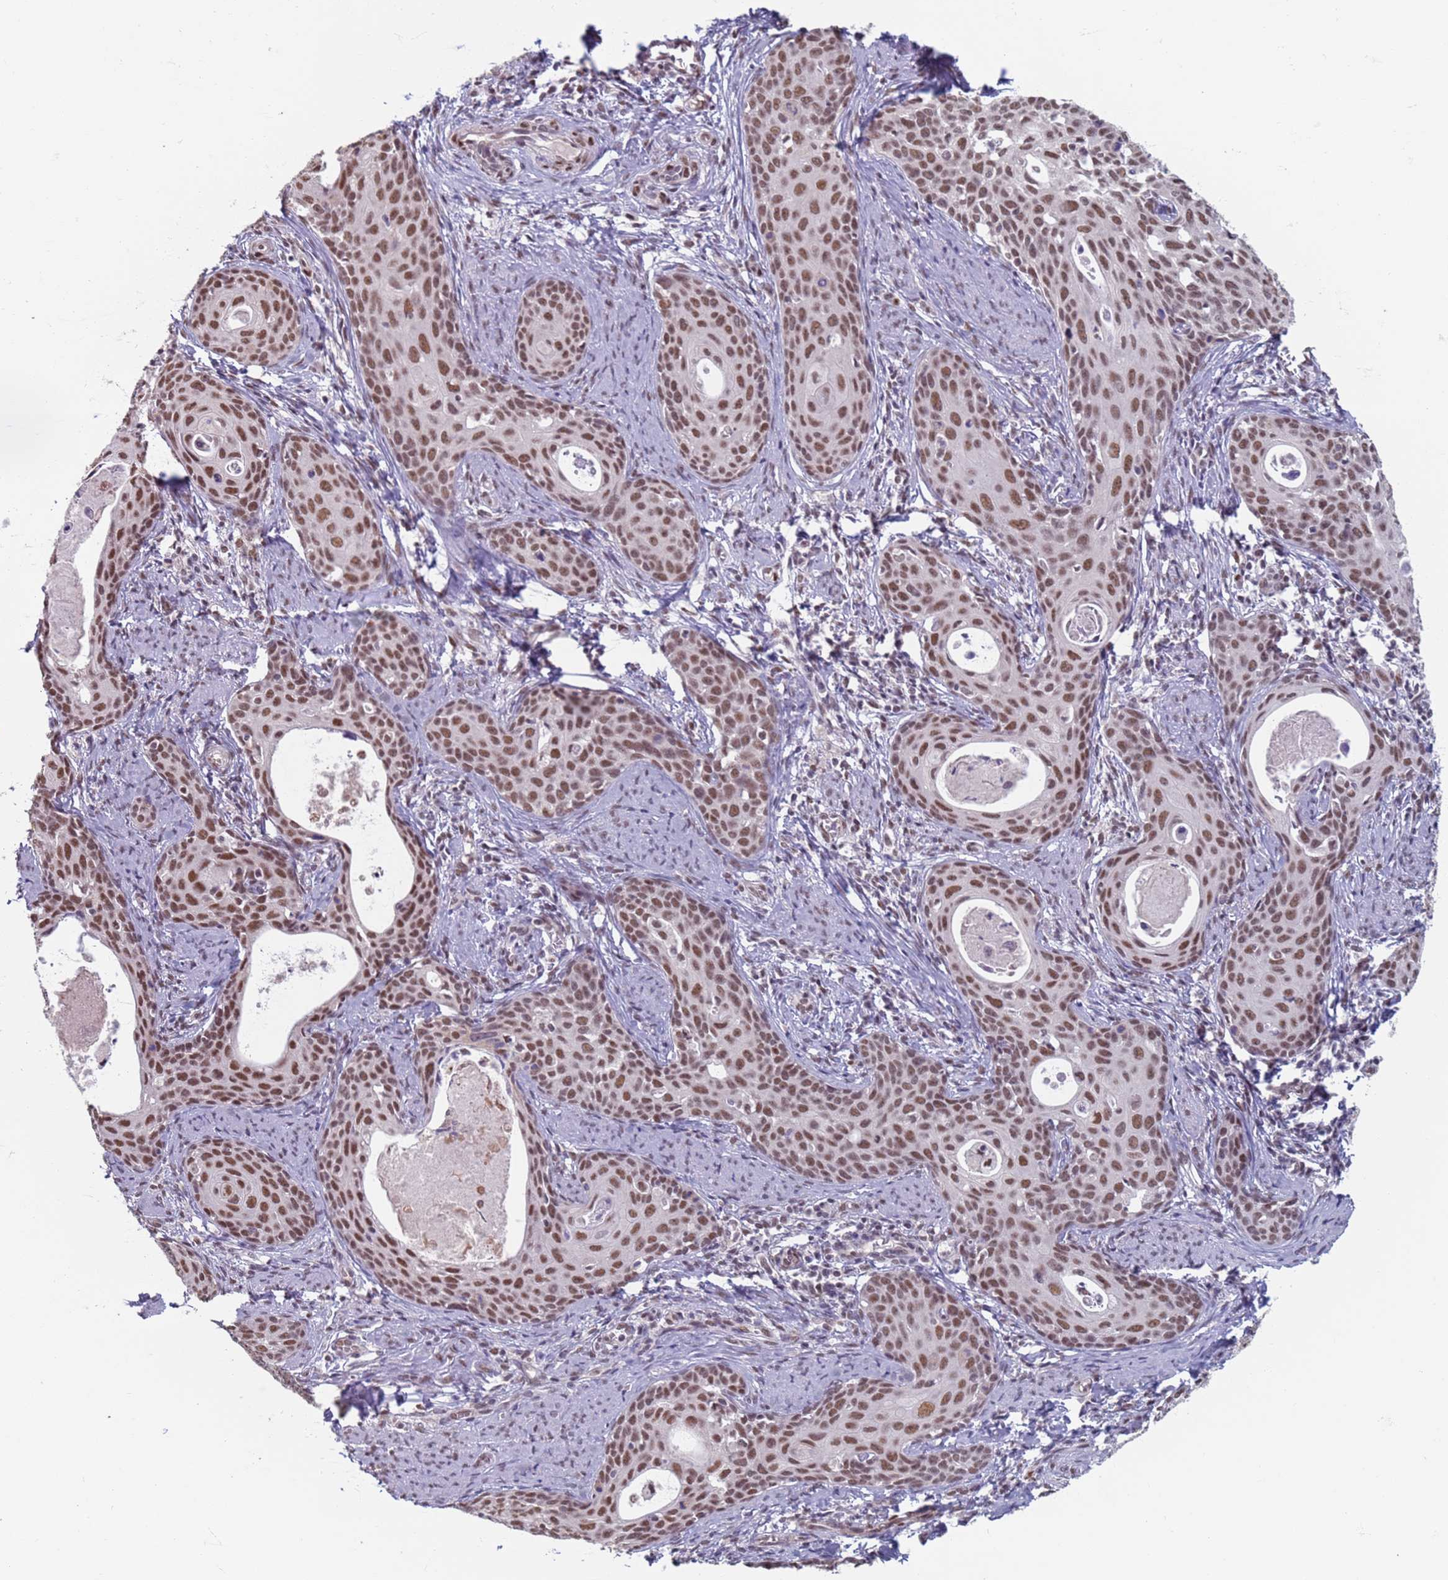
{"staining": {"intensity": "moderate", "quantity": ">75%", "location": "nuclear"}, "tissue": "cervical cancer", "cell_type": "Tumor cells", "image_type": "cancer", "snomed": [{"axis": "morphology", "description": "Squamous cell carcinoma, NOS"}, {"axis": "topography", "description": "Cervix"}], "caption": "Immunohistochemistry (DAB (3,3'-diaminobenzidine)) staining of cervical squamous cell carcinoma reveals moderate nuclear protein positivity in approximately >75% of tumor cells.", "gene": "SAE1", "patient": {"sex": "female", "age": 46}}